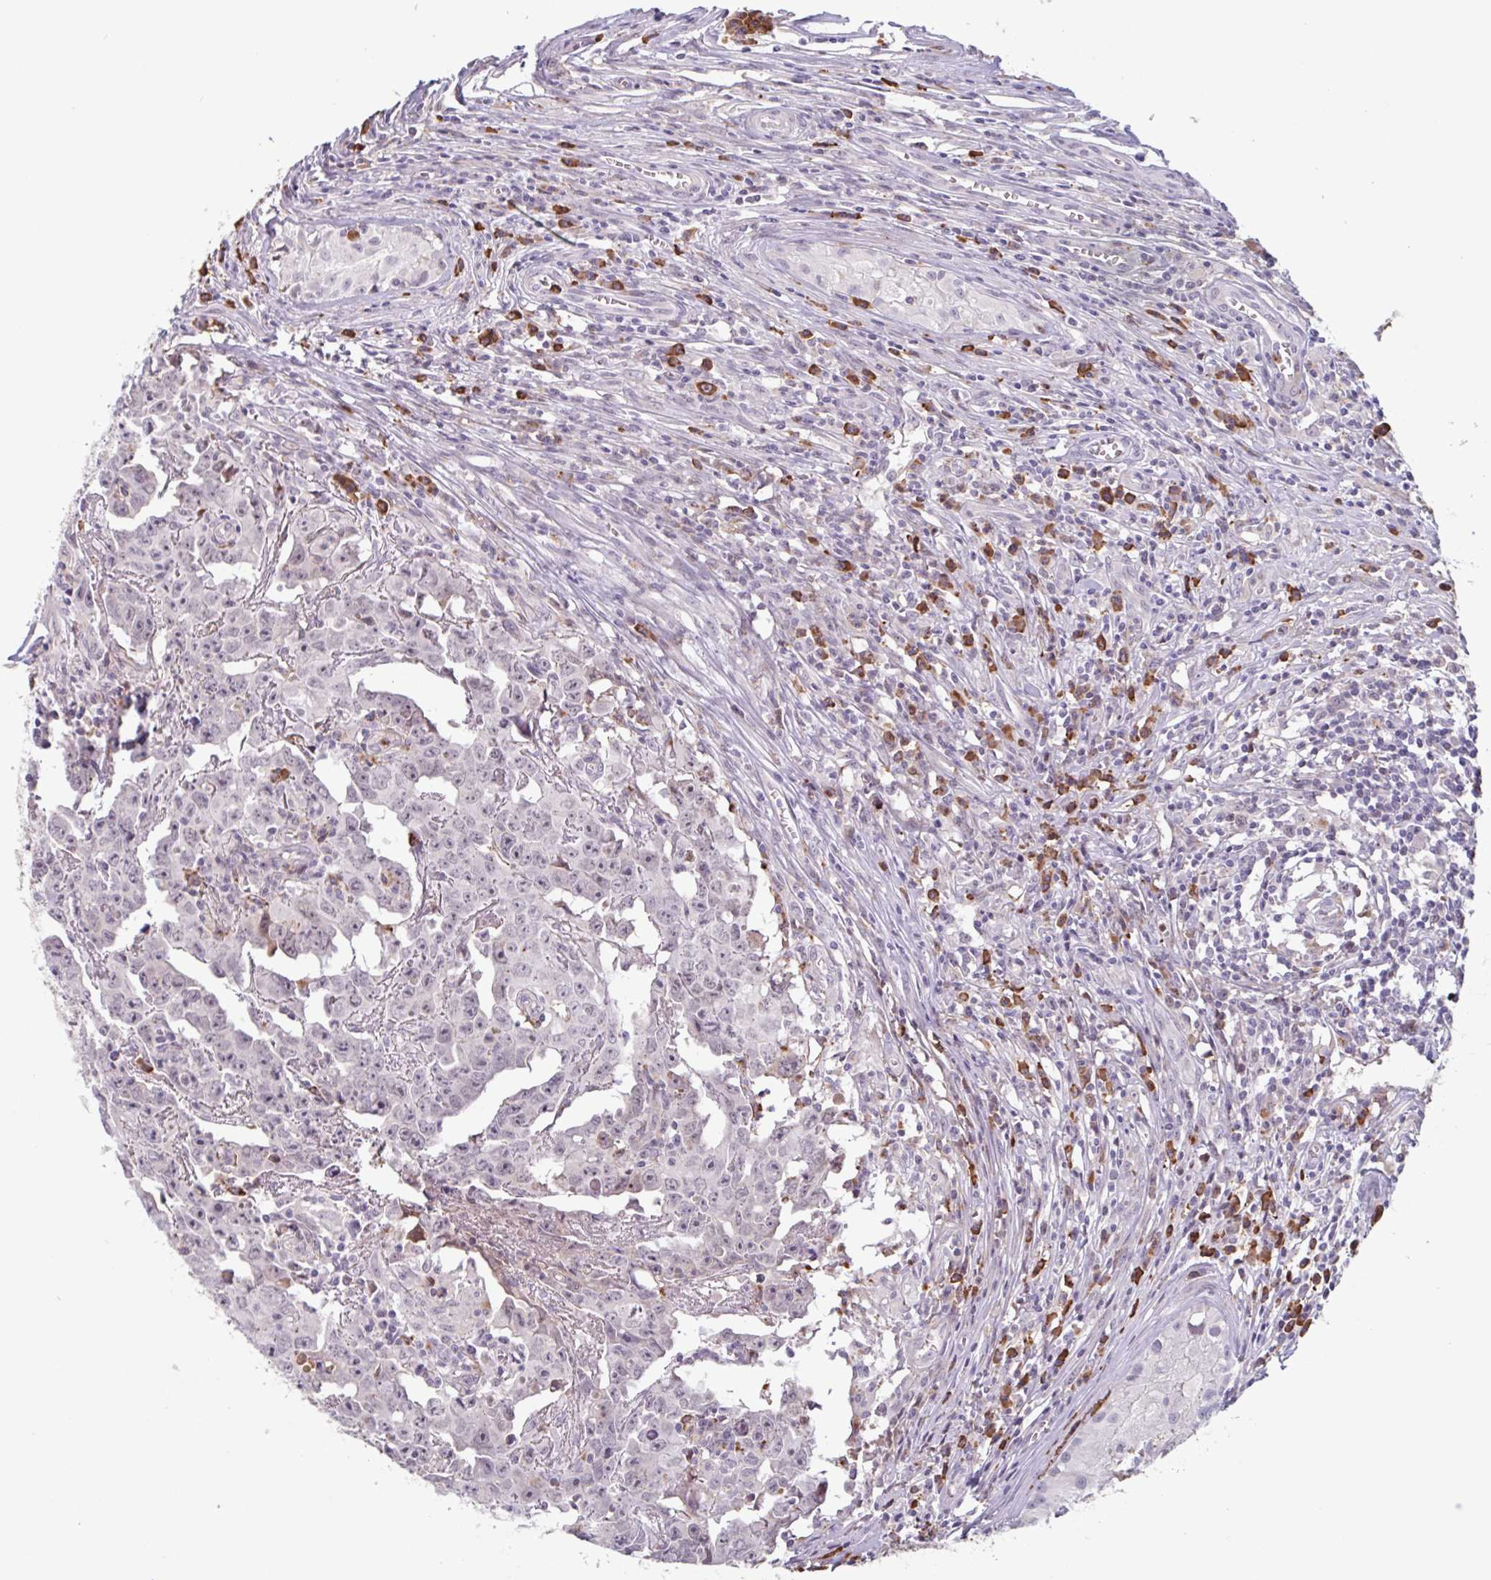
{"staining": {"intensity": "negative", "quantity": "none", "location": "none"}, "tissue": "testis cancer", "cell_type": "Tumor cells", "image_type": "cancer", "snomed": [{"axis": "morphology", "description": "Carcinoma, Embryonal, NOS"}, {"axis": "topography", "description": "Testis"}], "caption": "IHC micrograph of neoplastic tissue: testis embryonal carcinoma stained with DAB shows no significant protein expression in tumor cells.", "gene": "TAF1D", "patient": {"sex": "male", "age": 22}}